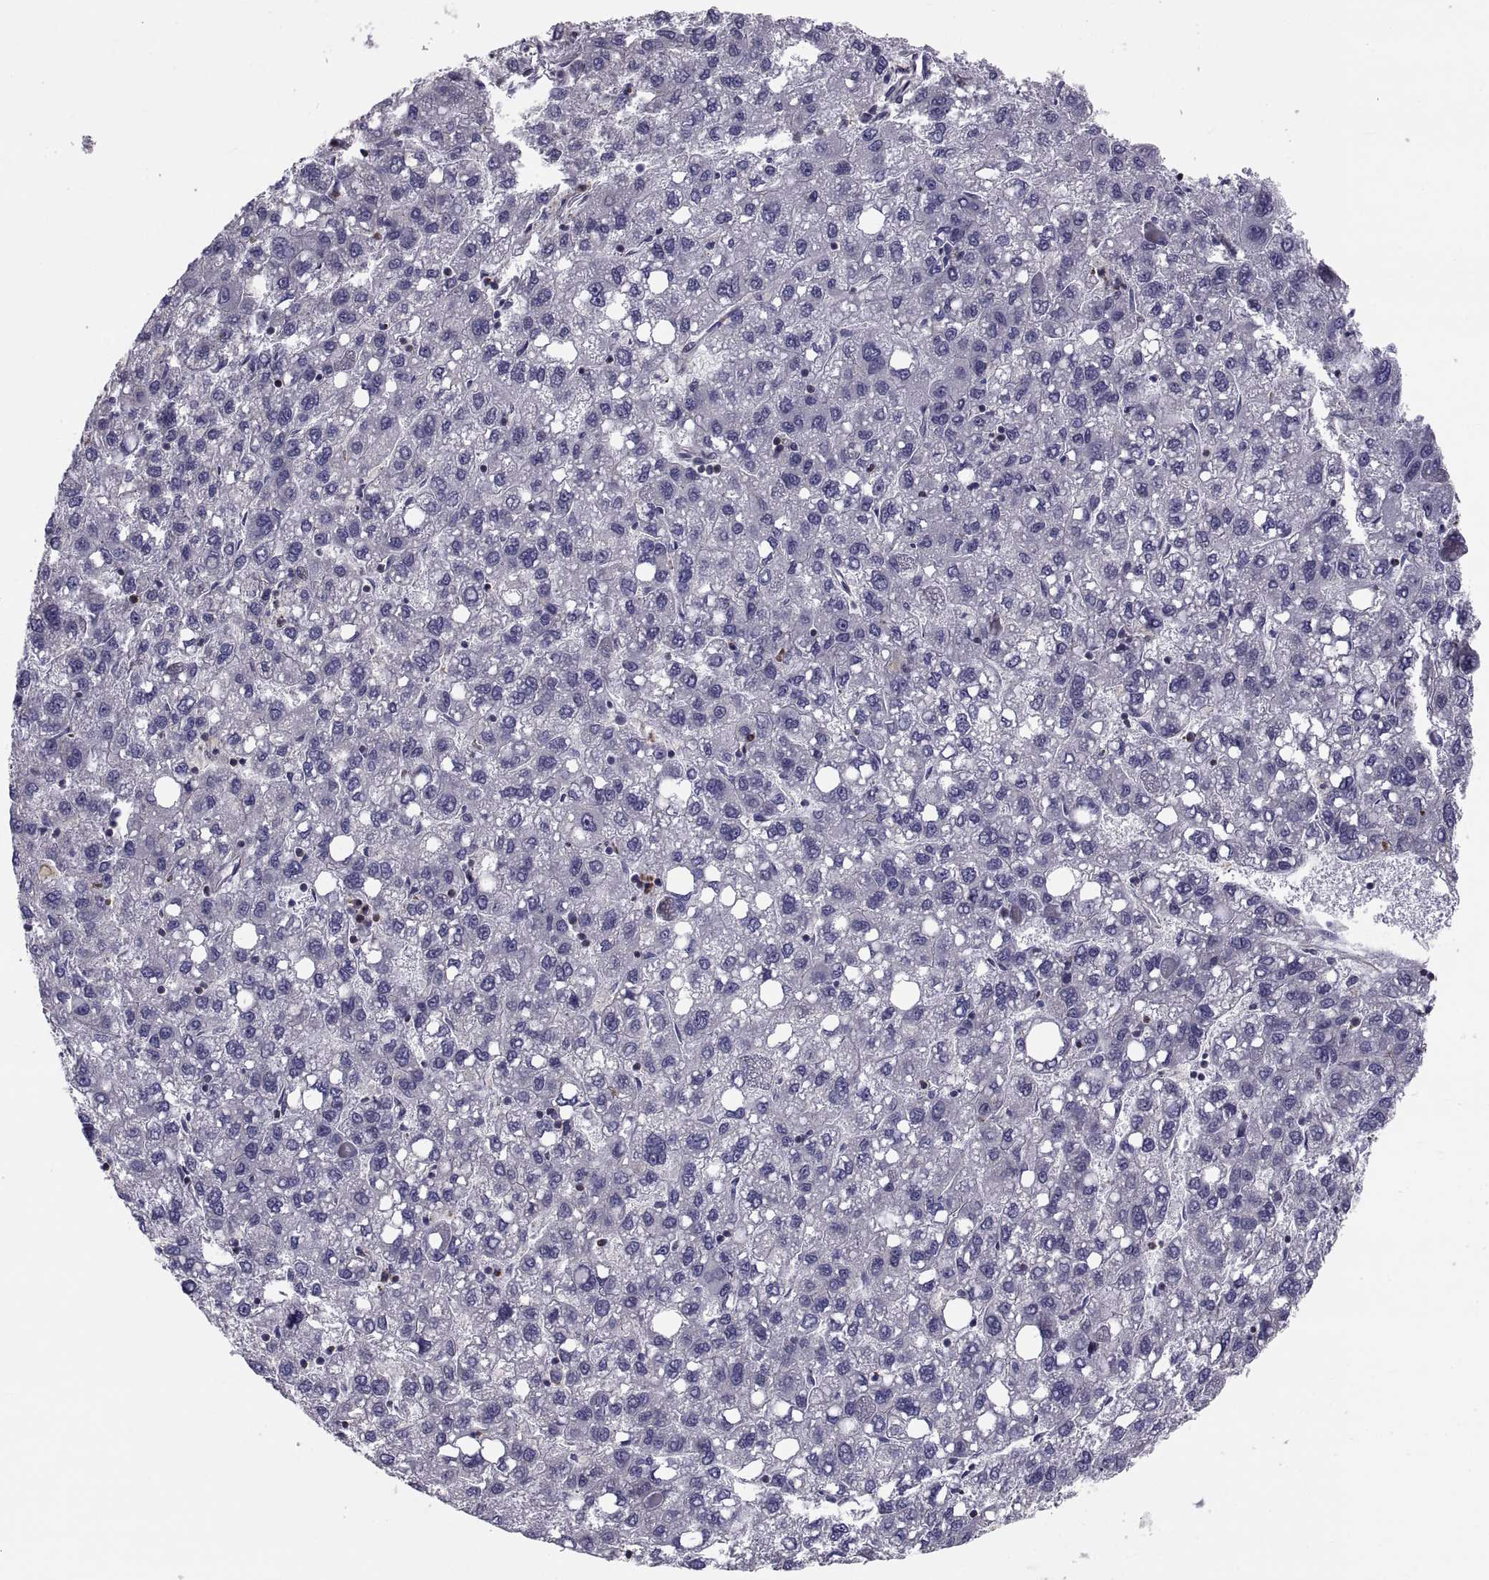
{"staining": {"intensity": "negative", "quantity": "none", "location": "none"}, "tissue": "liver cancer", "cell_type": "Tumor cells", "image_type": "cancer", "snomed": [{"axis": "morphology", "description": "Carcinoma, Hepatocellular, NOS"}, {"axis": "topography", "description": "Liver"}], "caption": "A high-resolution micrograph shows immunohistochemistry (IHC) staining of liver cancer (hepatocellular carcinoma), which reveals no significant positivity in tumor cells.", "gene": "ANO1", "patient": {"sex": "female", "age": 82}}